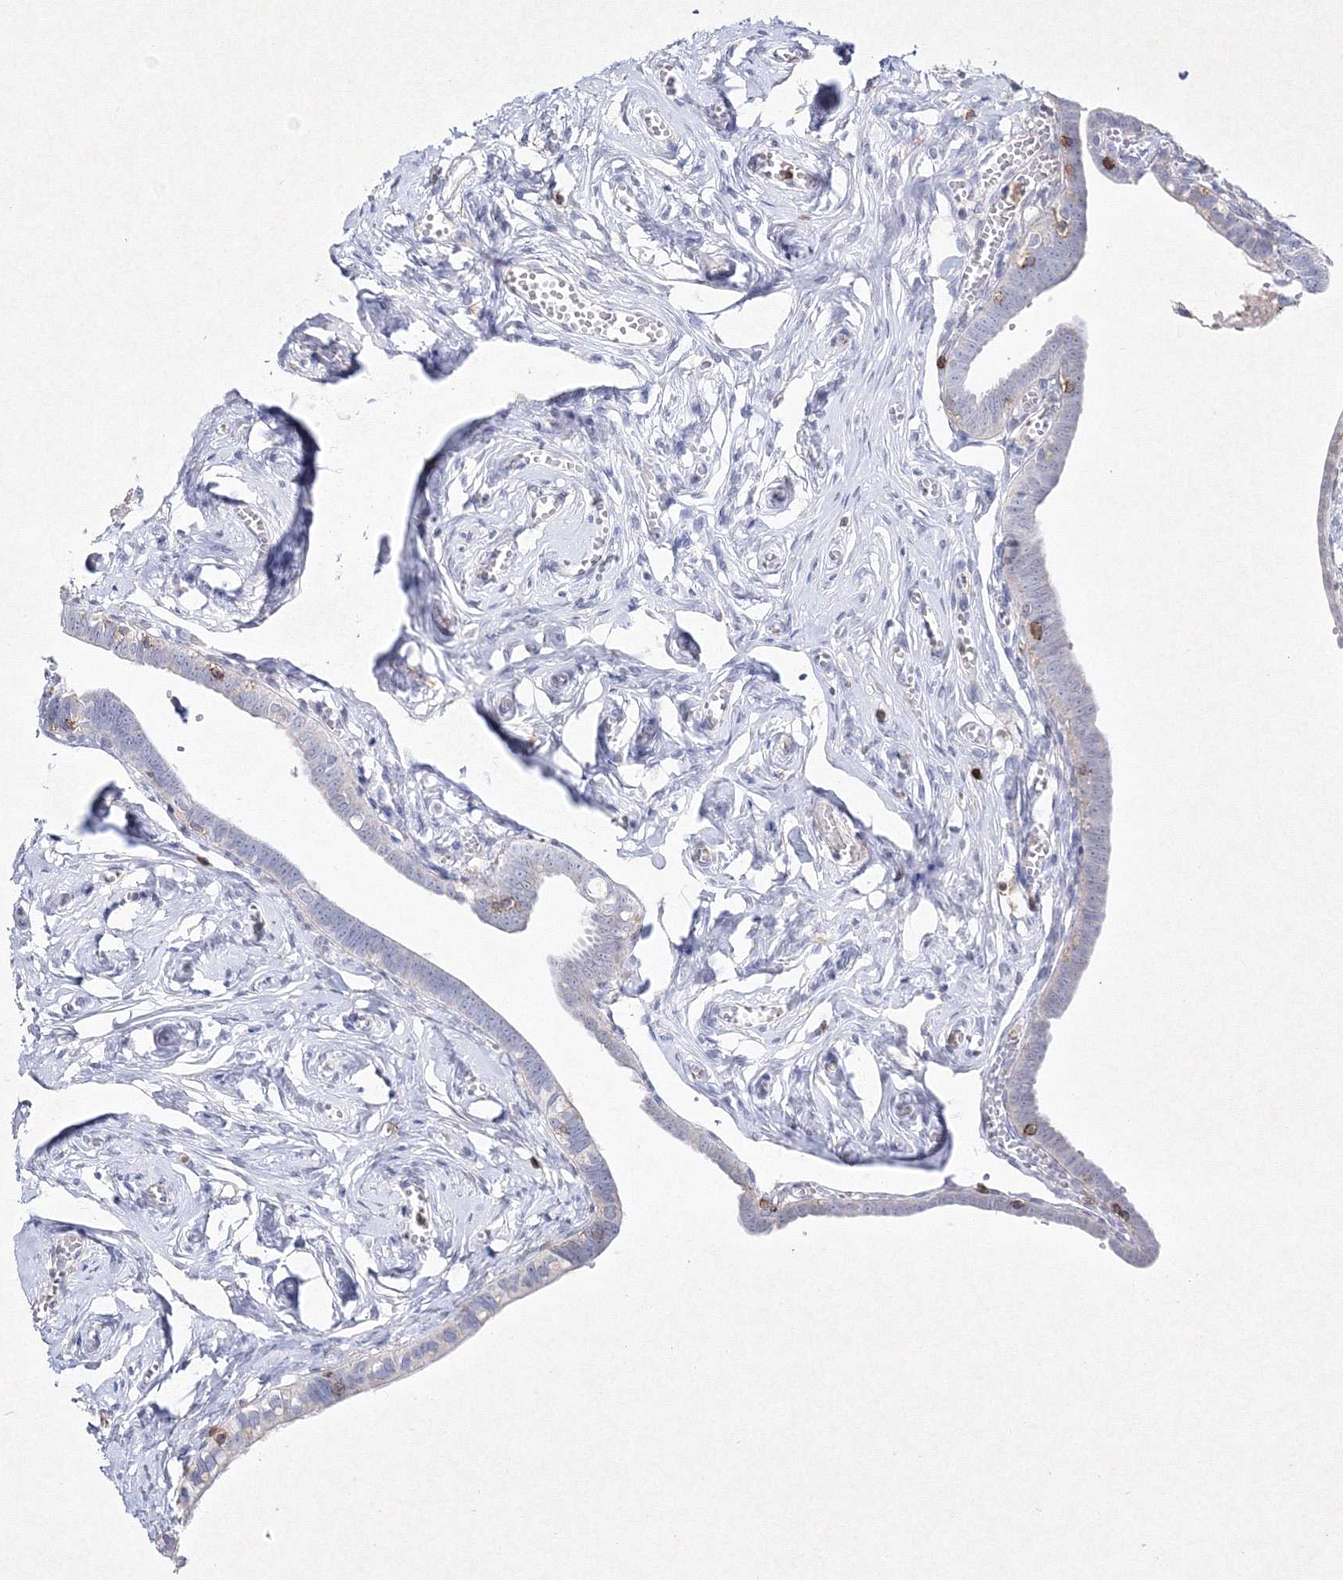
{"staining": {"intensity": "negative", "quantity": "none", "location": "none"}, "tissue": "fallopian tube", "cell_type": "Glandular cells", "image_type": "normal", "snomed": [{"axis": "morphology", "description": "Normal tissue, NOS"}, {"axis": "topography", "description": "Fallopian tube"}], "caption": "This is a image of immunohistochemistry (IHC) staining of unremarkable fallopian tube, which shows no staining in glandular cells. (DAB immunohistochemistry (IHC), high magnification).", "gene": "HCST", "patient": {"sex": "female", "age": 71}}